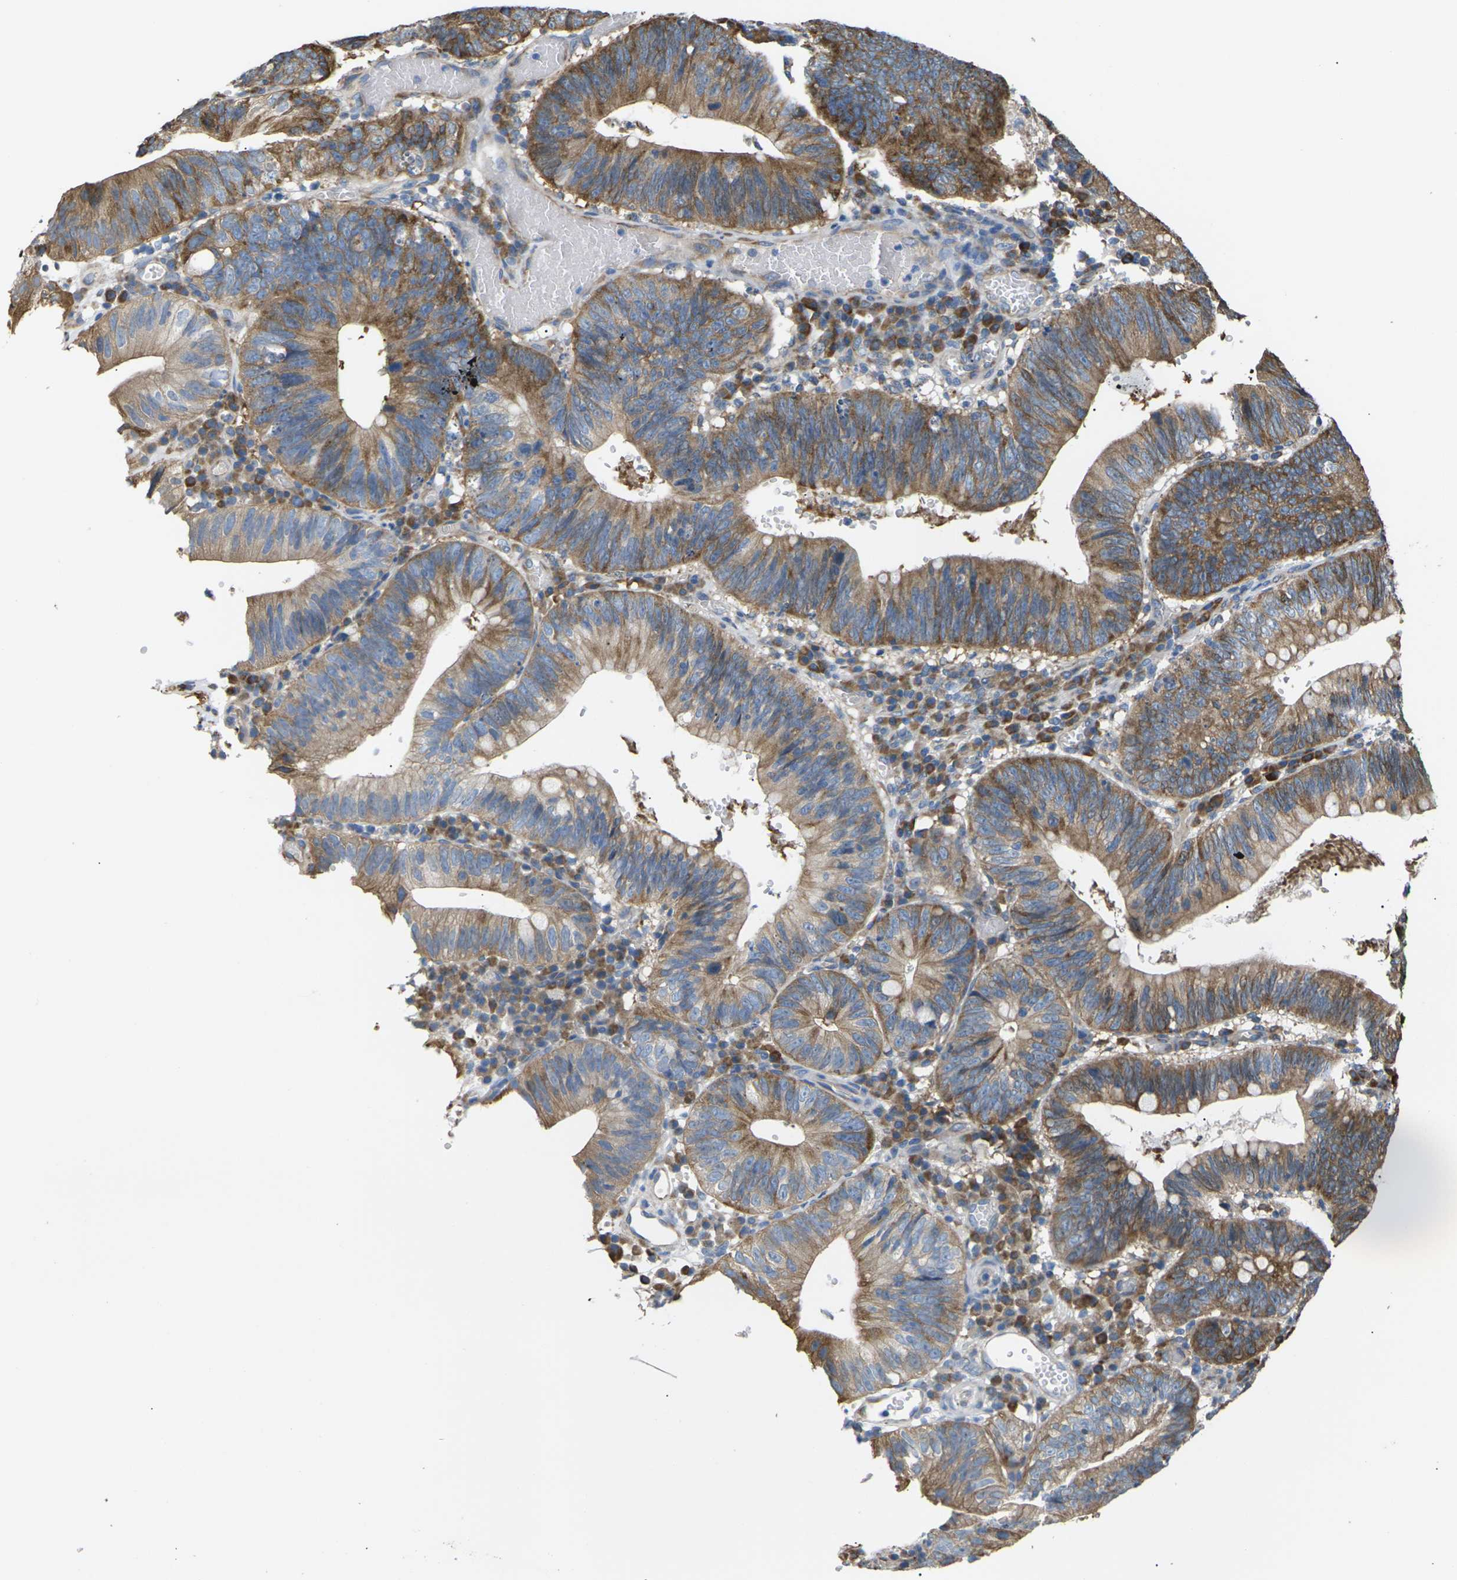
{"staining": {"intensity": "moderate", "quantity": ">75%", "location": "cytoplasmic/membranous"}, "tissue": "stomach cancer", "cell_type": "Tumor cells", "image_type": "cancer", "snomed": [{"axis": "morphology", "description": "Adenocarcinoma, NOS"}, {"axis": "topography", "description": "Stomach"}], "caption": "The micrograph exhibits staining of stomach cancer (adenocarcinoma), revealing moderate cytoplasmic/membranous protein expression (brown color) within tumor cells. (Stains: DAB in brown, nuclei in blue, Microscopy: brightfield microscopy at high magnification).", "gene": "KLHDC8B", "patient": {"sex": "male", "age": 59}}